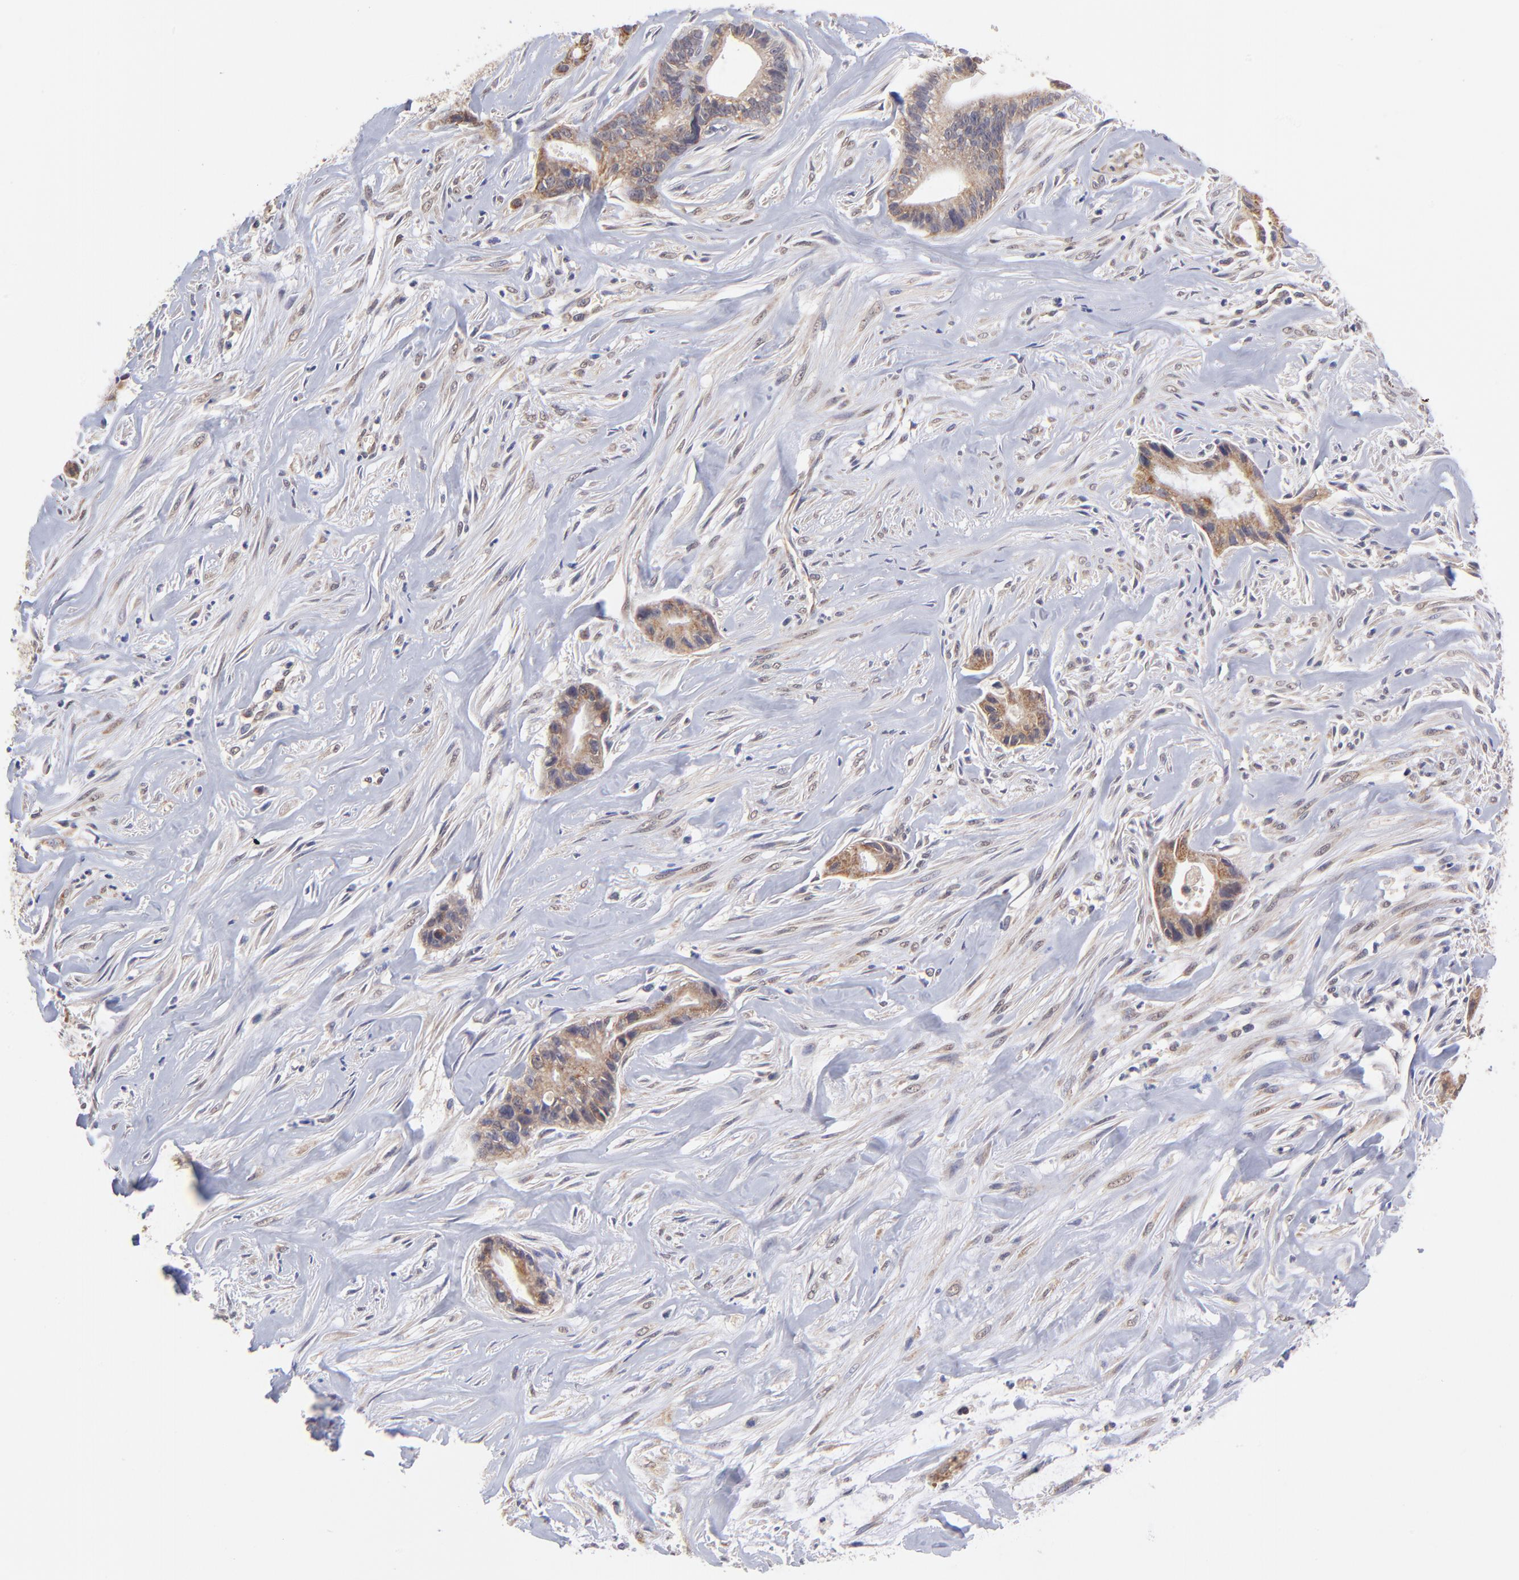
{"staining": {"intensity": "strong", "quantity": ">75%", "location": "cytoplasmic/membranous"}, "tissue": "liver cancer", "cell_type": "Tumor cells", "image_type": "cancer", "snomed": [{"axis": "morphology", "description": "Cholangiocarcinoma"}, {"axis": "topography", "description": "Liver"}], "caption": "A histopathology image of human liver cancer (cholangiocarcinoma) stained for a protein shows strong cytoplasmic/membranous brown staining in tumor cells.", "gene": "UBE2H", "patient": {"sex": "female", "age": 55}}